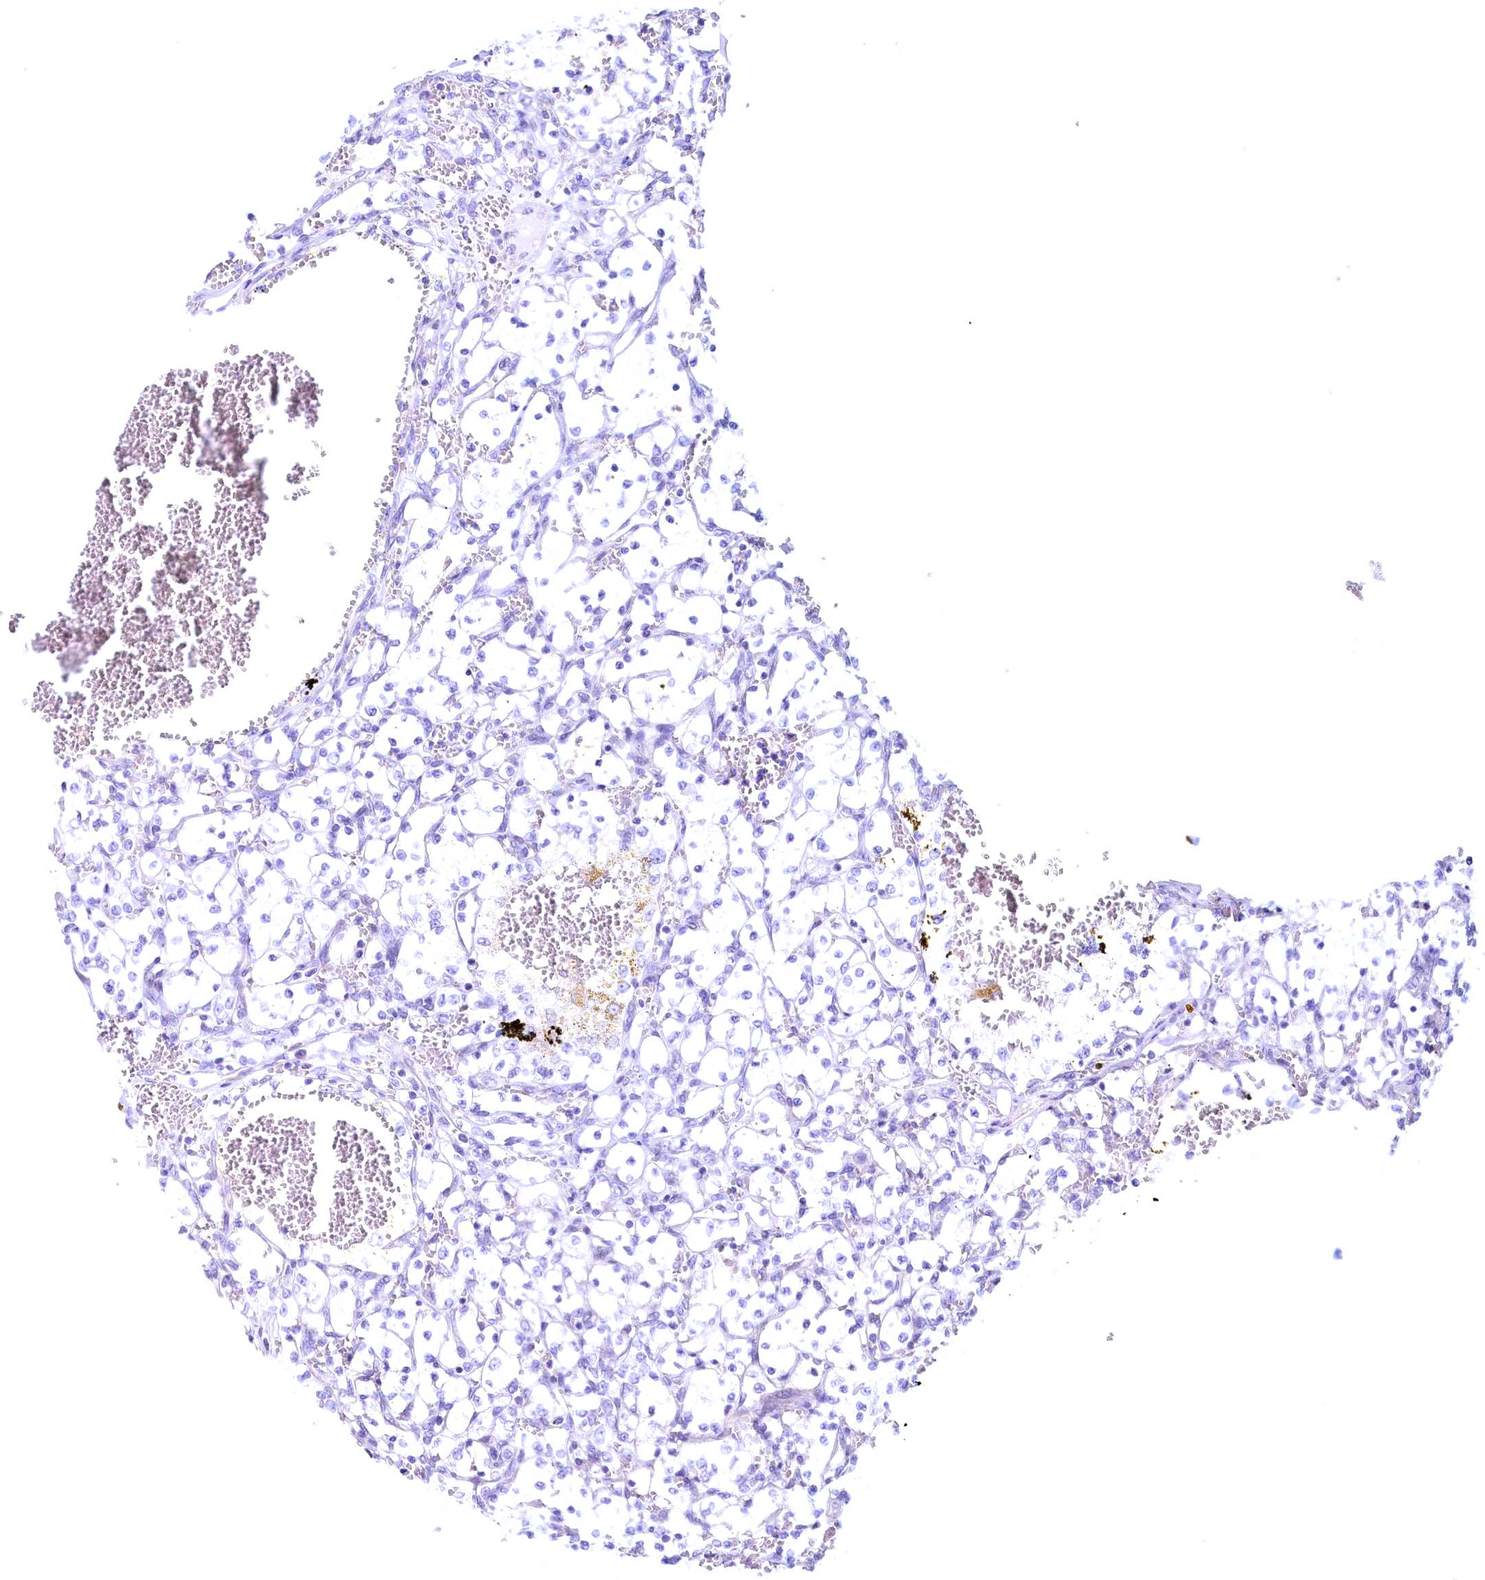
{"staining": {"intensity": "negative", "quantity": "none", "location": "none"}, "tissue": "renal cancer", "cell_type": "Tumor cells", "image_type": "cancer", "snomed": [{"axis": "morphology", "description": "Adenocarcinoma, NOS"}, {"axis": "topography", "description": "Kidney"}], "caption": "Immunohistochemistry (IHC) histopathology image of human renal adenocarcinoma stained for a protein (brown), which shows no staining in tumor cells.", "gene": "MAP1LC3A", "patient": {"sex": "female", "age": 69}}